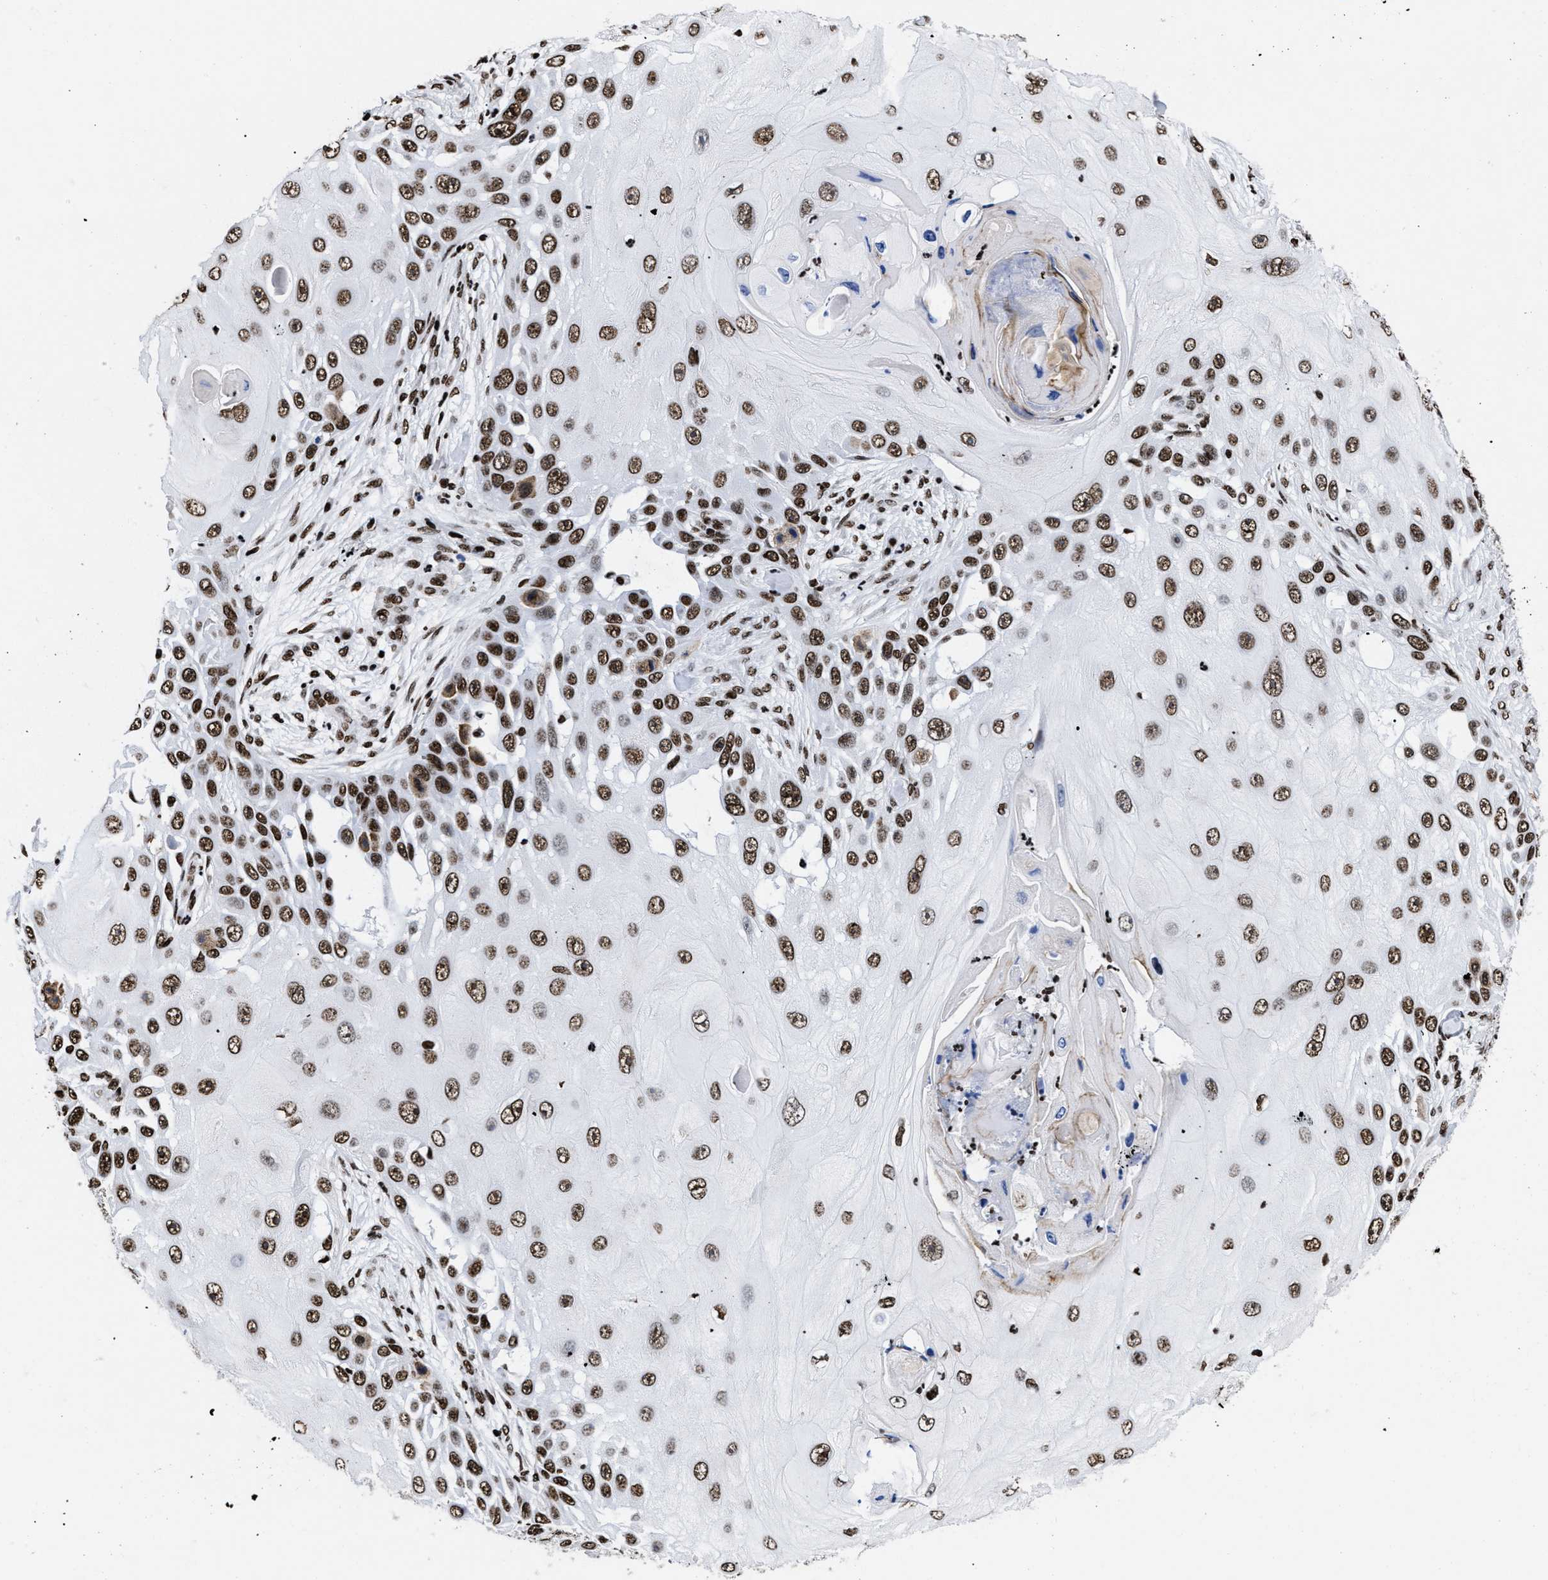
{"staining": {"intensity": "strong", "quantity": ">75%", "location": "nuclear"}, "tissue": "skin cancer", "cell_type": "Tumor cells", "image_type": "cancer", "snomed": [{"axis": "morphology", "description": "Squamous cell carcinoma, NOS"}, {"axis": "topography", "description": "Skin"}], "caption": "Protein expression analysis of skin cancer (squamous cell carcinoma) displays strong nuclear expression in approximately >75% of tumor cells.", "gene": "CALHM3", "patient": {"sex": "female", "age": 44}}